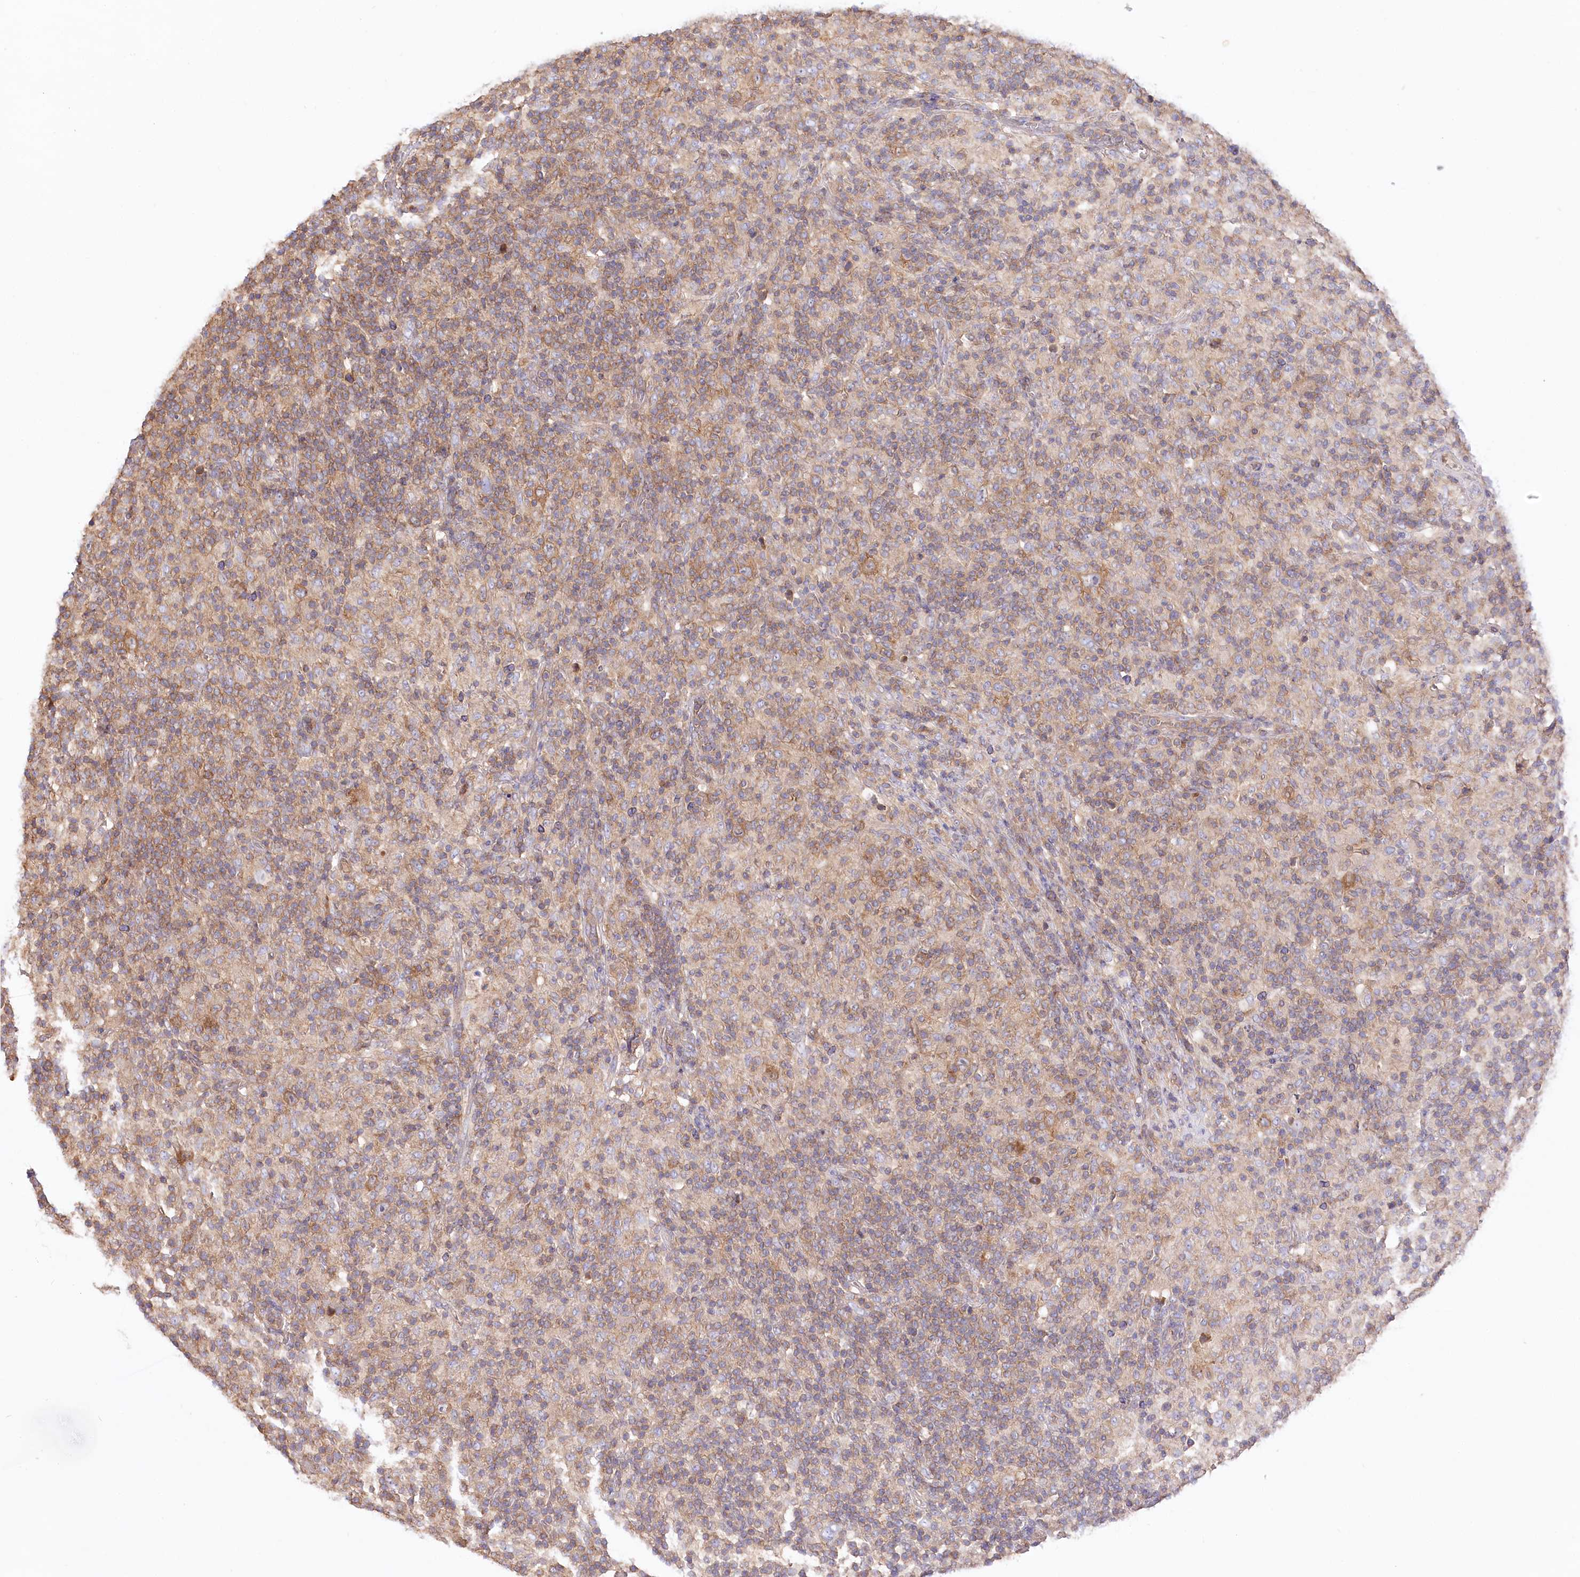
{"staining": {"intensity": "weak", "quantity": ">75%", "location": "cytoplasmic/membranous"}, "tissue": "lymphoma", "cell_type": "Tumor cells", "image_type": "cancer", "snomed": [{"axis": "morphology", "description": "Hodgkin's disease, NOS"}, {"axis": "topography", "description": "Lymph node"}], "caption": "Protein analysis of Hodgkin's disease tissue shows weak cytoplasmic/membranous staining in approximately >75% of tumor cells. (Stains: DAB (3,3'-diaminobenzidine) in brown, nuclei in blue, Microscopy: brightfield microscopy at high magnification).", "gene": "UMPS", "patient": {"sex": "male", "age": 70}}